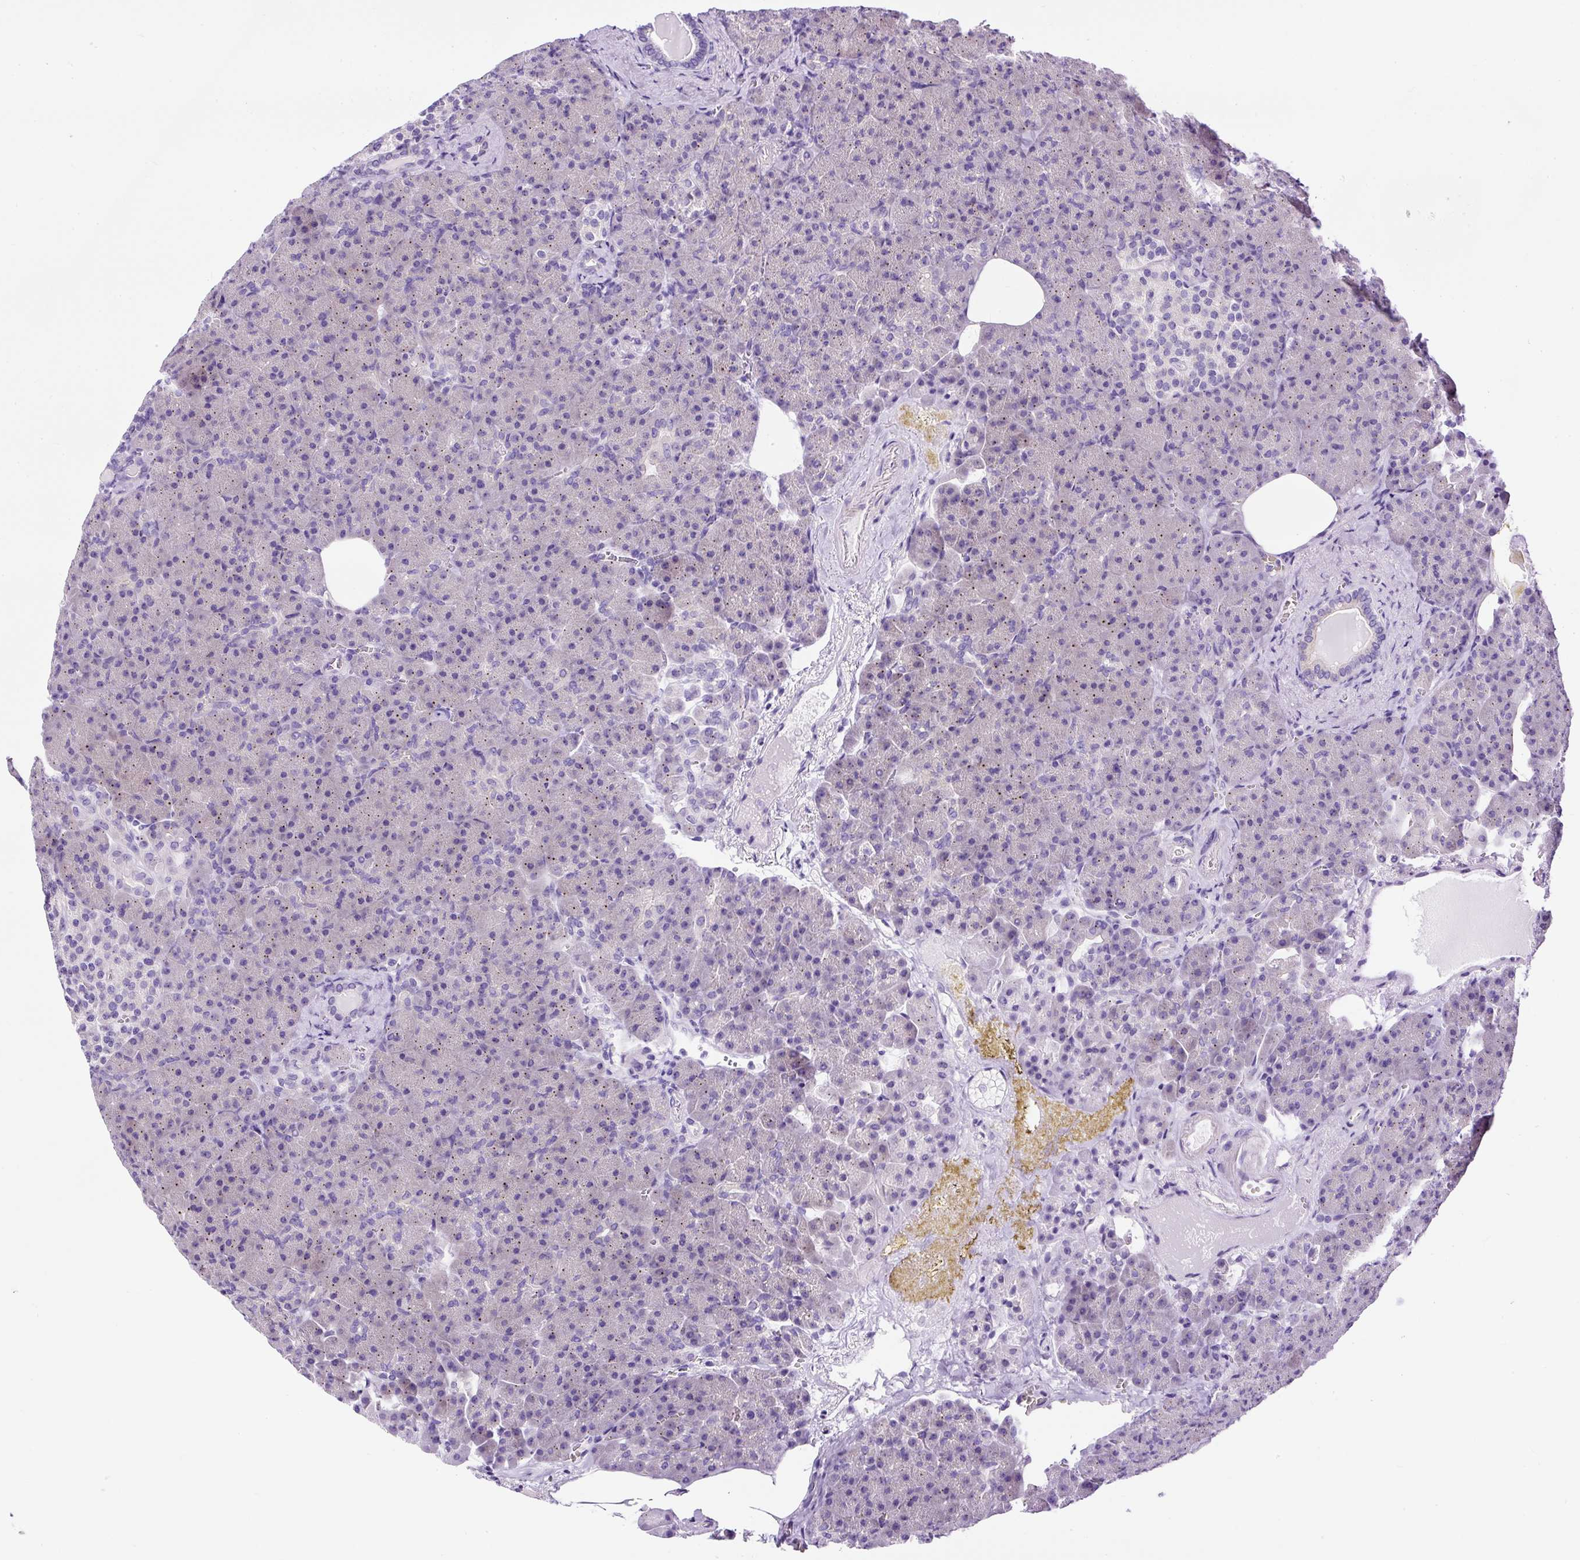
{"staining": {"intensity": "negative", "quantity": "none", "location": "none"}, "tissue": "pancreas", "cell_type": "Exocrine glandular cells", "image_type": "normal", "snomed": [{"axis": "morphology", "description": "Normal tissue, NOS"}, {"axis": "topography", "description": "Pancreas"}], "caption": "Photomicrograph shows no significant protein positivity in exocrine glandular cells of benign pancreas.", "gene": "STOX2", "patient": {"sex": "female", "age": 74}}